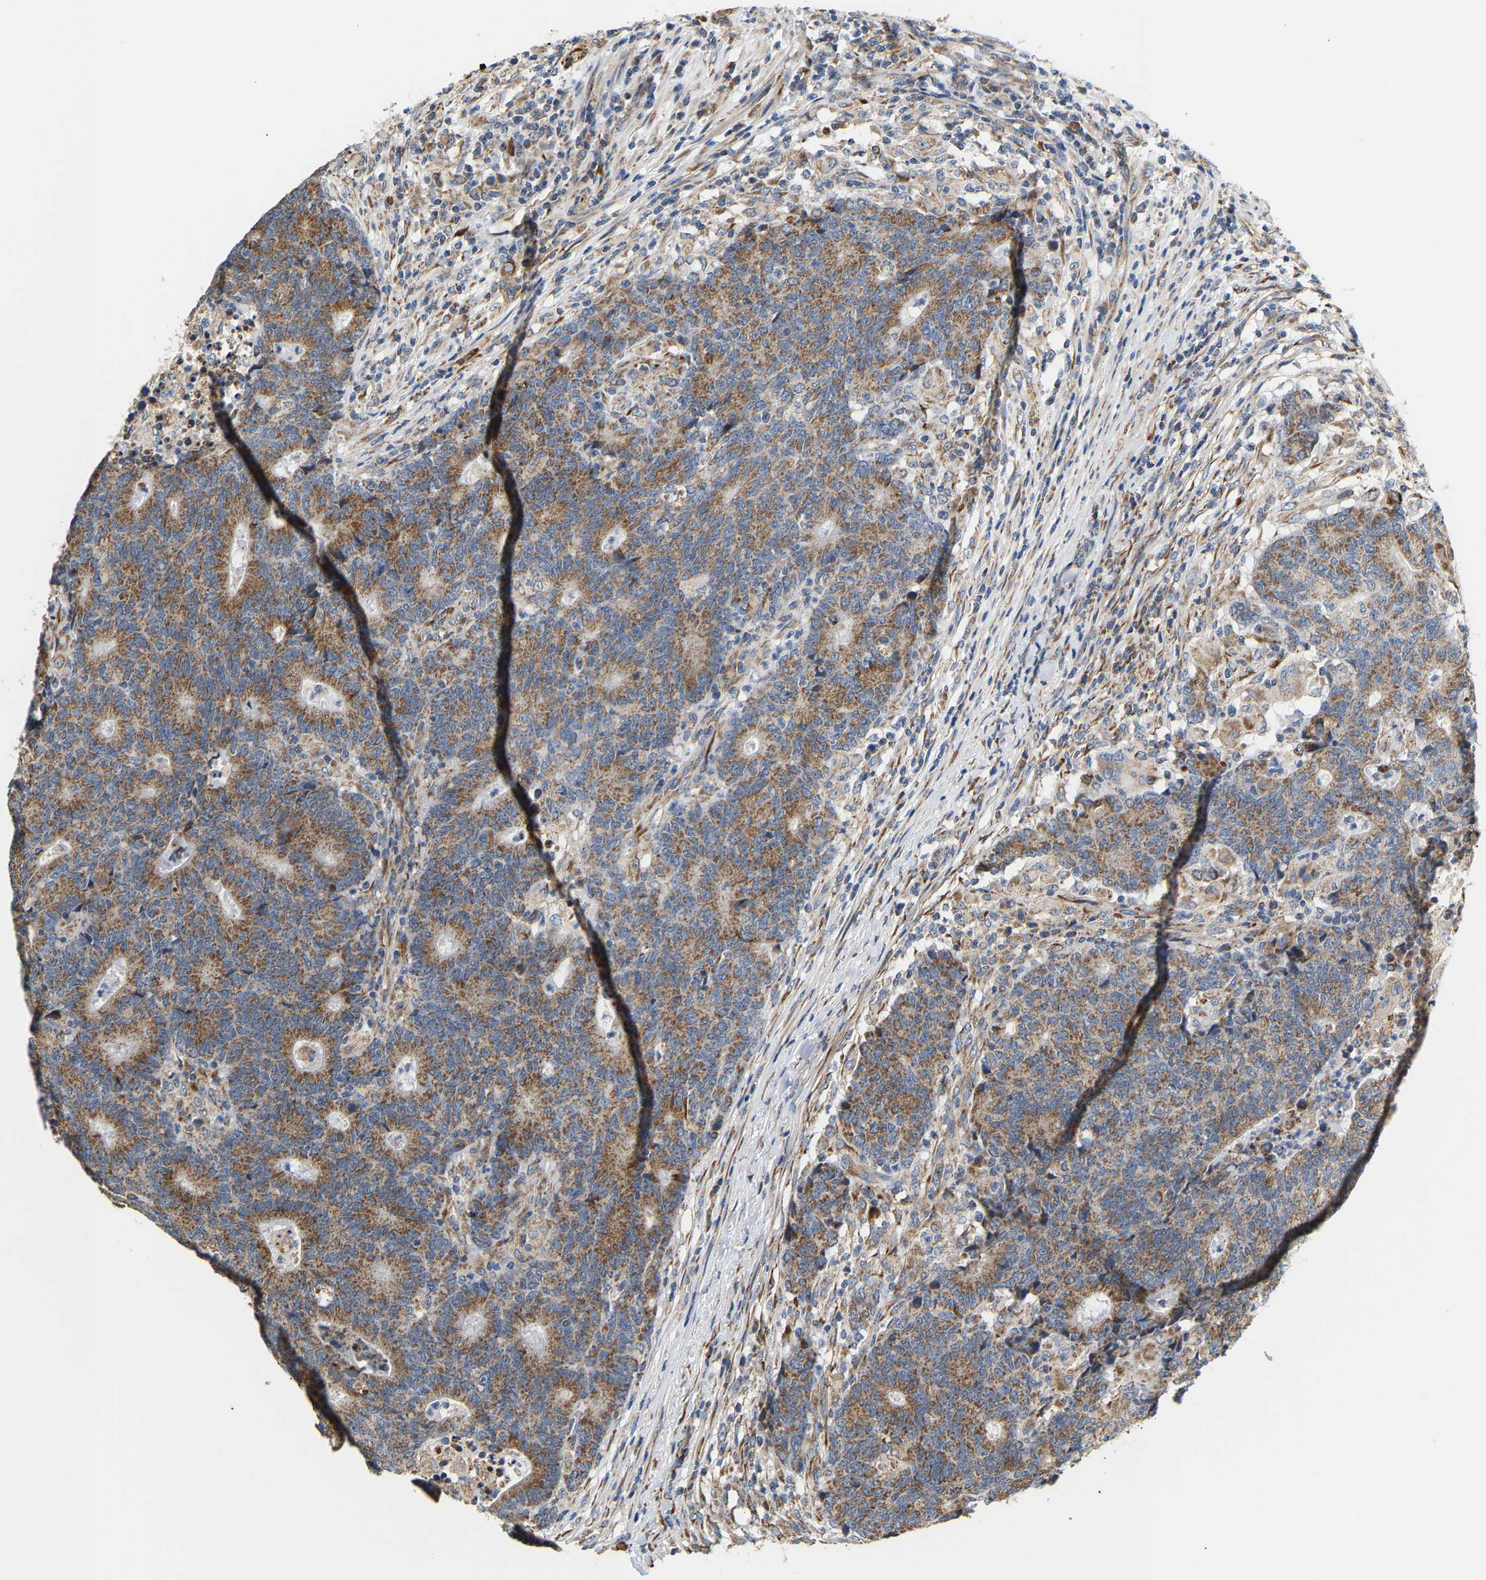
{"staining": {"intensity": "moderate", "quantity": ">75%", "location": "cytoplasmic/membranous"}, "tissue": "colorectal cancer", "cell_type": "Tumor cells", "image_type": "cancer", "snomed": [{"axis": "morphology", "description": "Normal tissue, NOS"}, {"axis": "morphology", "description": "Adenocarcinoma, NOS"}, {"axis": "topography", "description": "Colon"}], "caption": "Immunohistochemical staining of human colorectal cancer (adenocarcinoma) exhibits medium levels of moderate cytoplasmic/membranous staining in about >75% of tumor cells.", "gene": "TMEM168", "patient": {"sex": "female", "age": 75}}